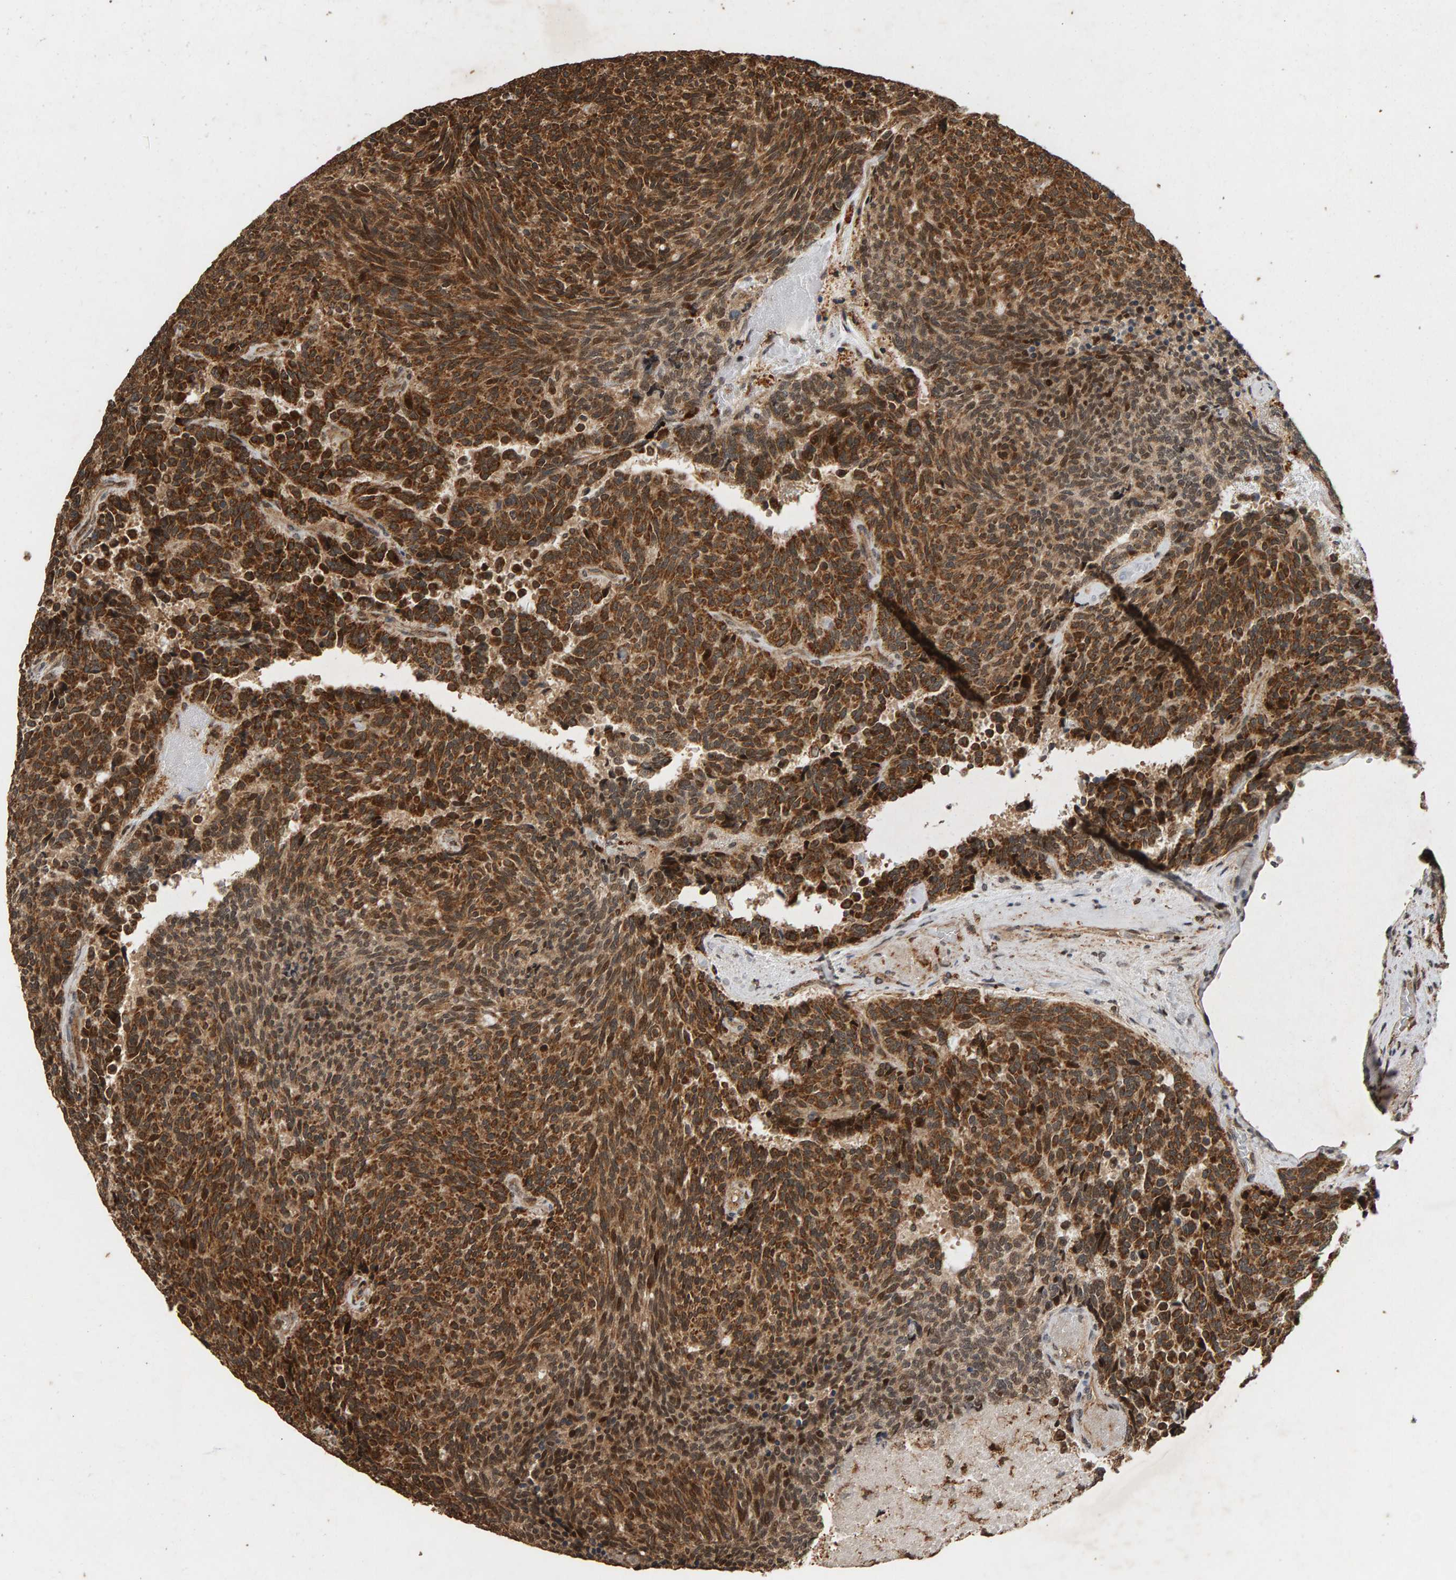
{"staining": {"intensity": "strong", "quantity": ">75%", "location": "cytoplasmic/membranous"}, "tissue": "carcinoid", "cell_type": "Tumor cells", "image_type": "cancer", "snomed": [{"axis": "morphology", "description": "Carcinoid, malignant, NOS"}, {"axis": "topography", "description": "Pancreas"}], "caption": "Carcinoid stained with DAB (3,3'-diaminobenzidine) IHC shows high levels of strong cytoplasmic/membranous staining in approximately >75% of tumor cells.", "gene": "GSTK1", "patient": {"sex": "female", "age": 54}}